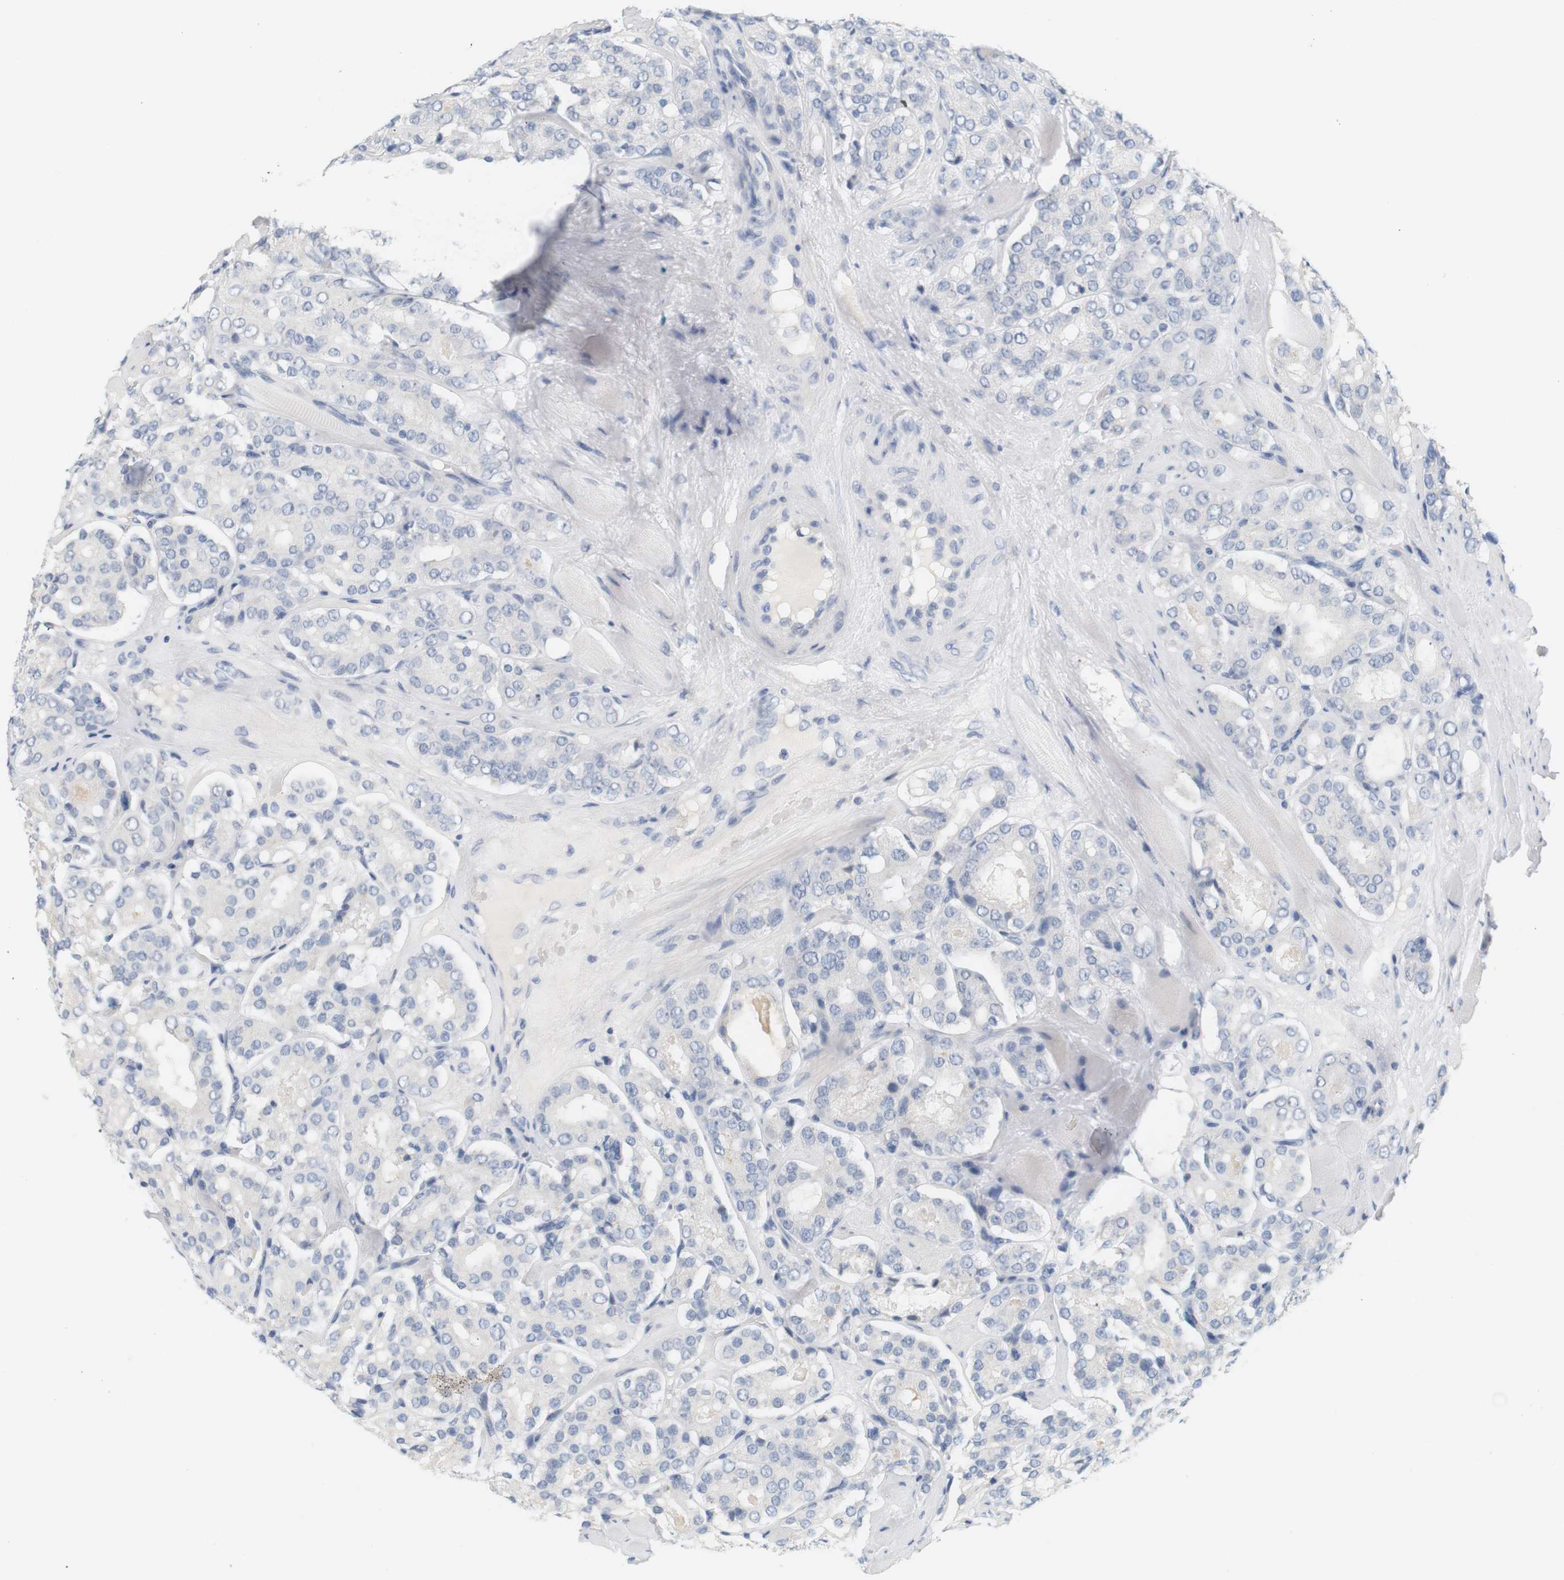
{"staining": {"intensity": "negative", "quantity": "none", "location": "none"}, "tissue": "prostate cancer", "cell_type": "Tumor cells", "image_type": "cancer", "snomed": [{"axis": "morphology", "description": "Adenocarcinoma, High grade"}, {"axis": "topography", "description": "Prostate"}], "caption": "This is an immunohistochemistry histopathology image of human prostate adenocarcinoma (high-grade). There is no positivity in tumor cells.", "gene": "OPRM1", "patient": {"sex": "male", "age": 65}}